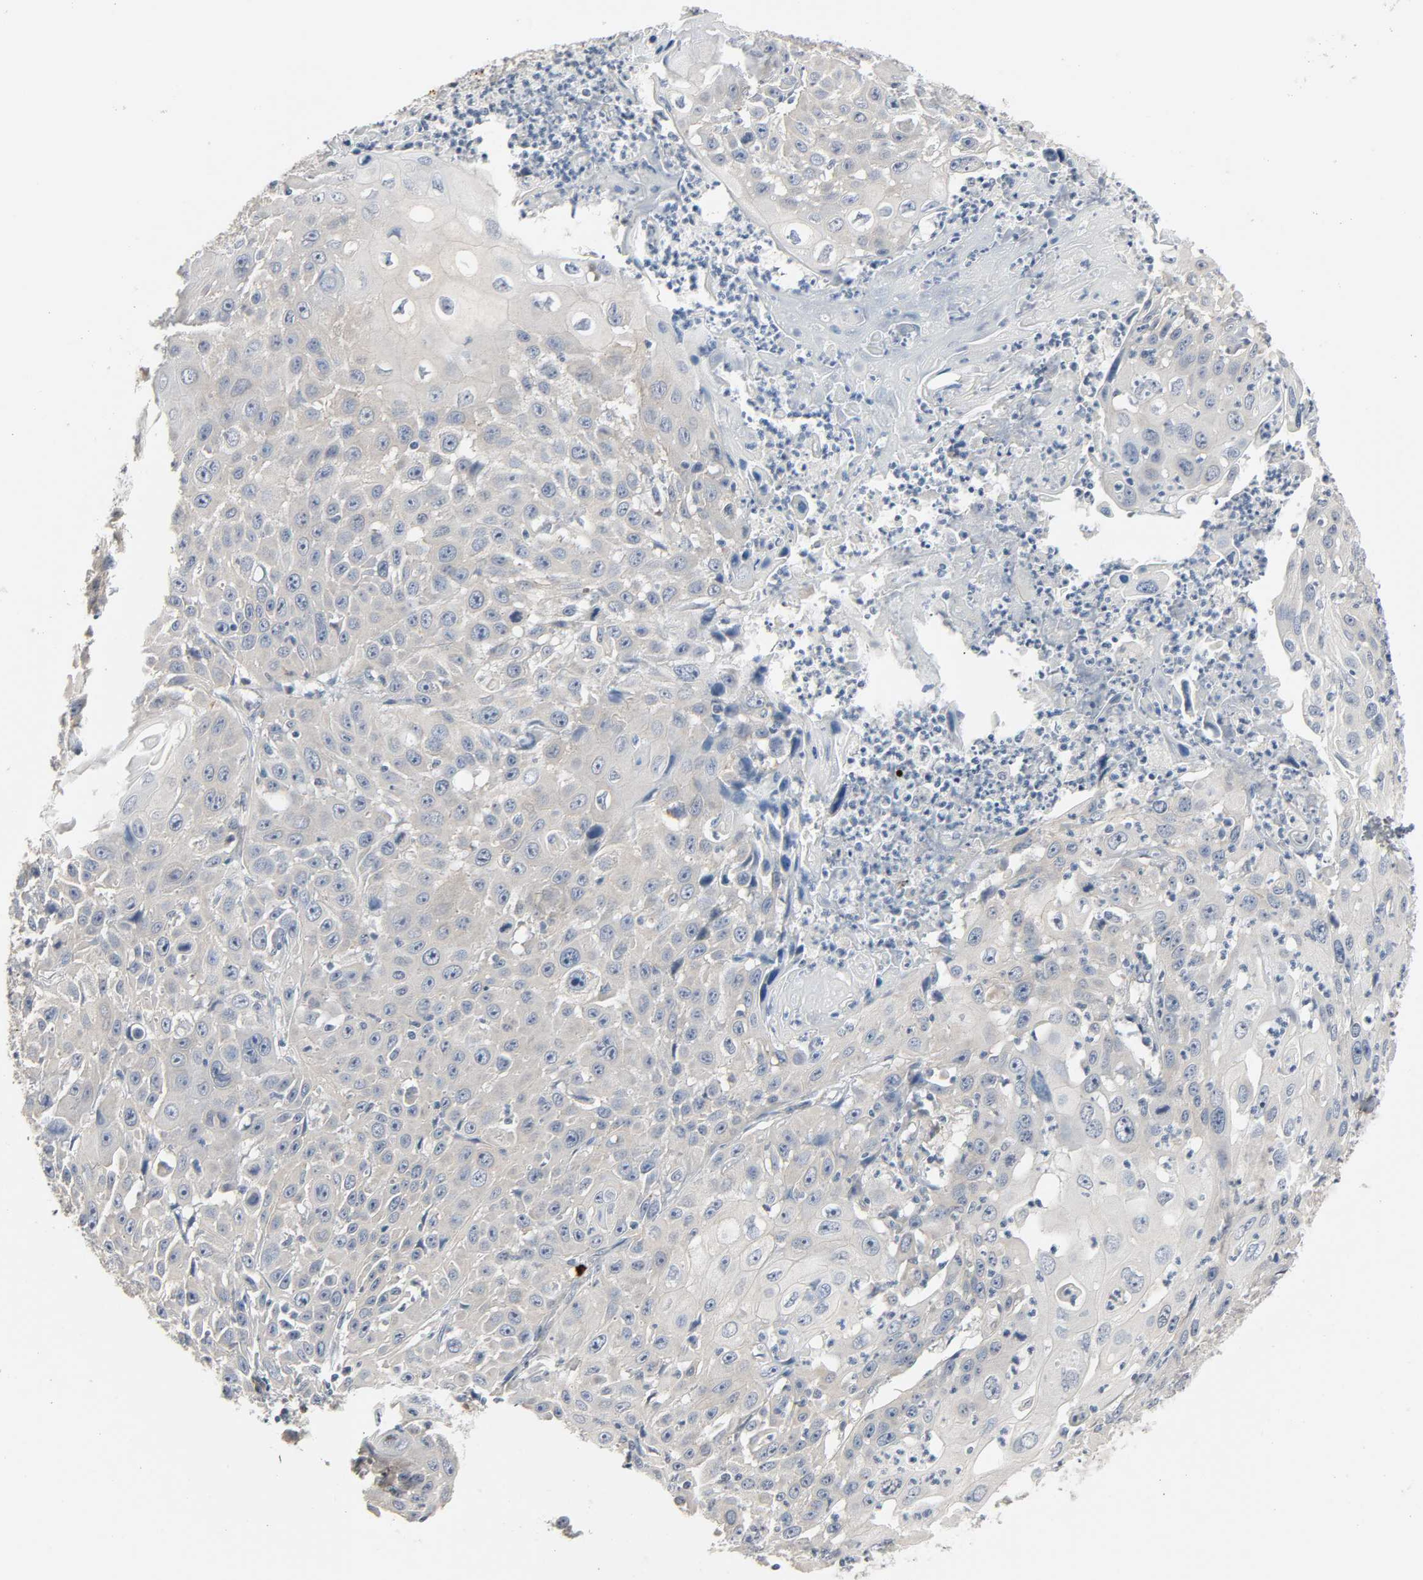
{"staining": {"intensity": "negative", "quantity": "none", "location": "none"}, "tissue": "cervical cancer", "cell_type": "Tumor cells", "image_type": "cancer", "snomed": [{"axis": "morphology", "description": "Squamous cell carcinoma, NOS"}, {"axis": "topography", "description": "Cervix"}], "caption": "IHC micrograph of human cervical squamous cell carcinoma stained for a protein (brown), which displays no positivity in tumor cells. Brightfield microscopy of IHC stained with DAB (3,3'-diaminobenzidine) (brown) and hematoxylin (blue), captured at high magnification.", "gene": "LIMCH1", "patient": {"sex": "female", "age": 39}}